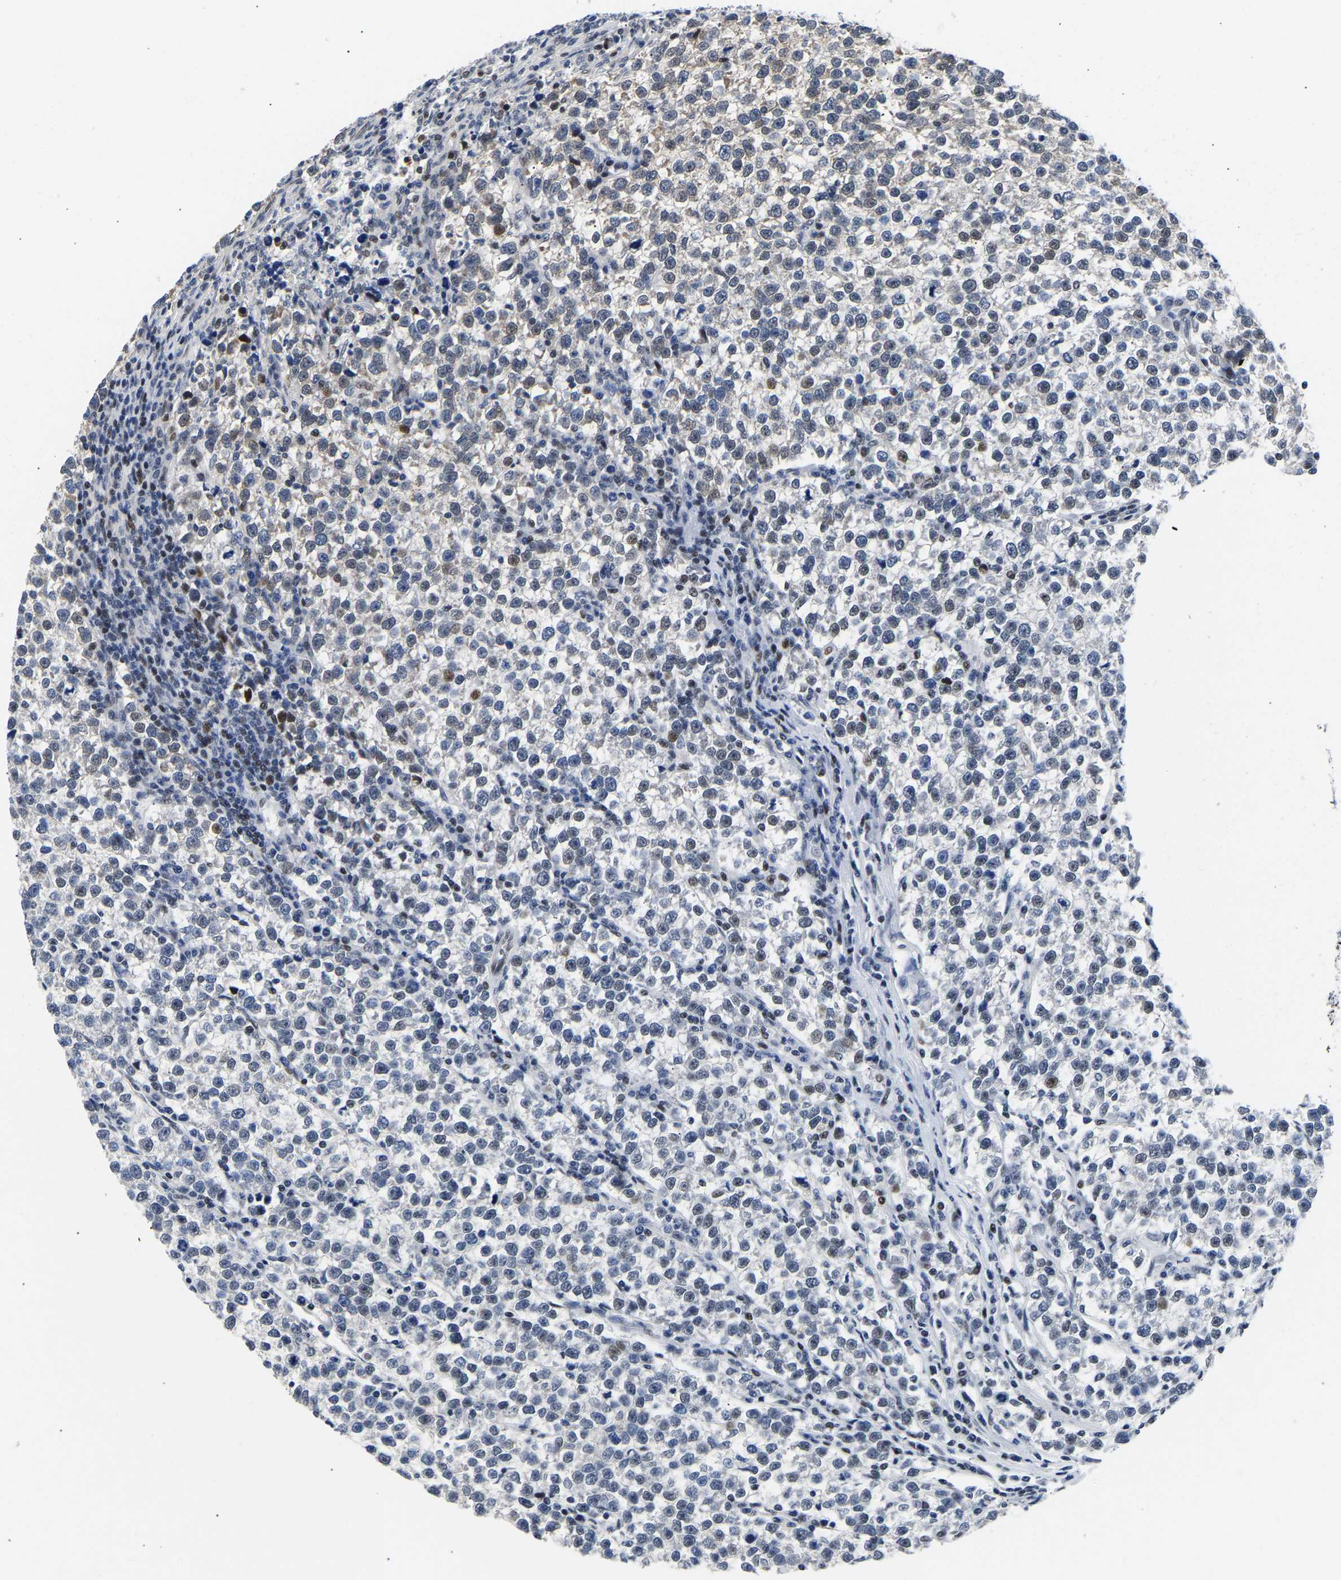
{"staining": {"intensity": "weak", "quantity": "<25%", "location": "nuclear"}, "tissue": "testis cancer", "cell_type": "Tumor cells", "image_type": "cancer", "snomed": [{"axis": "morphology", "description": "Normal tissue, NOS"}, {"axis": "morphology", "description": "Seminoma, NOS"}, {"axis": "topography", "description": "Testis"}], "caption": "Photomicrograph shows no protein staining in tumor cells of testis cancer (seminoma) tissue.", "gene": "PTRHD1", "patient": {"sex": "male", "age": 43}}